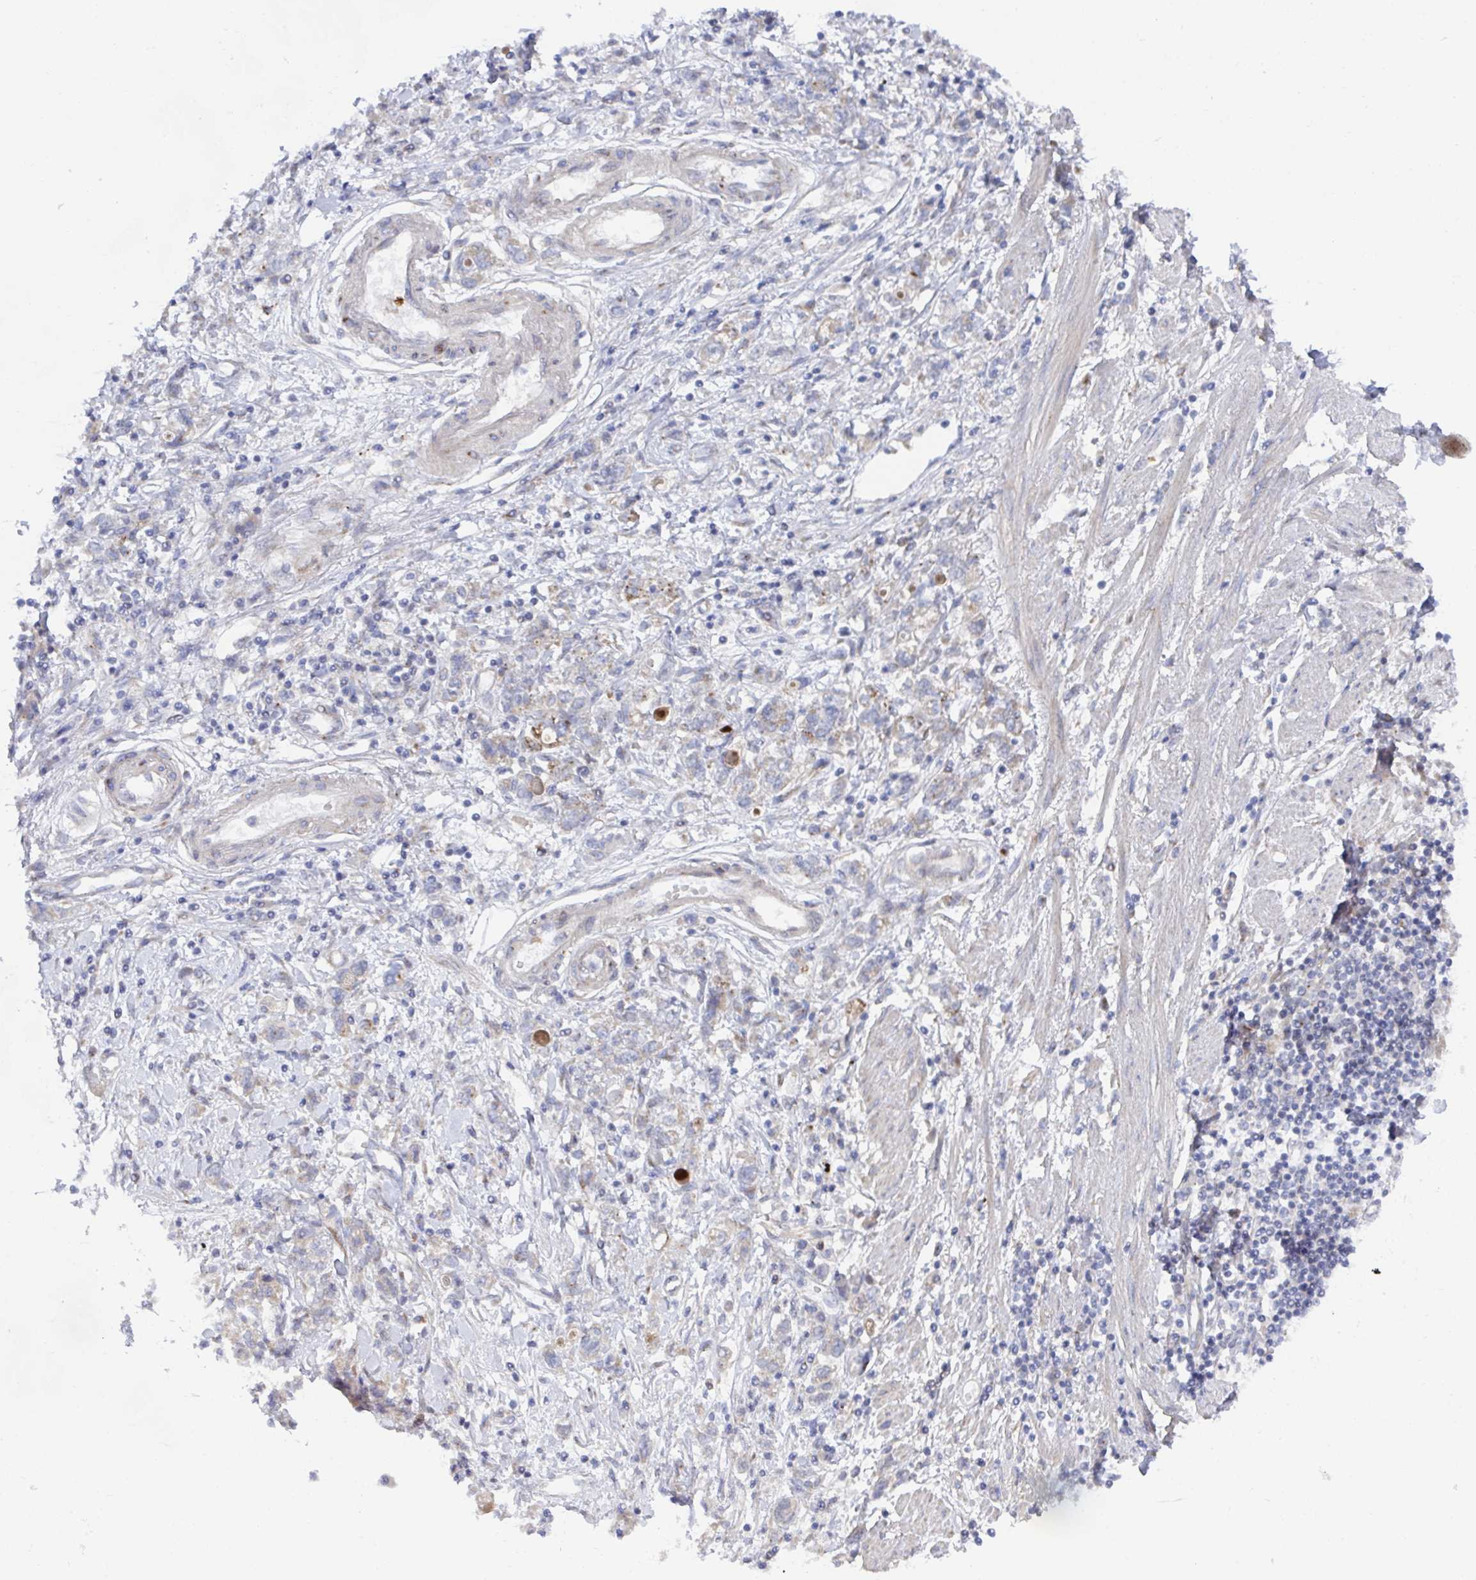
{"staining": {"intensity": "weak", "quantity": "<25%", "location": "cytoplasmic/membranous"}, "tissue": "stomach cancer", "cell_type": "Tumor cells", "image_type": "cancer", "snomed": [{"axis": "morphology", "description": "Adenocarcinoma, NOS"}, {"axis": "topography", "description": "Stomach"}], "caption": "The histopathology image displays no significant staining in tumor cells of stomach cancer (adenocarcinoma).", "gene": "FJX1", "patient": {"sex": "female", "age": 76}}